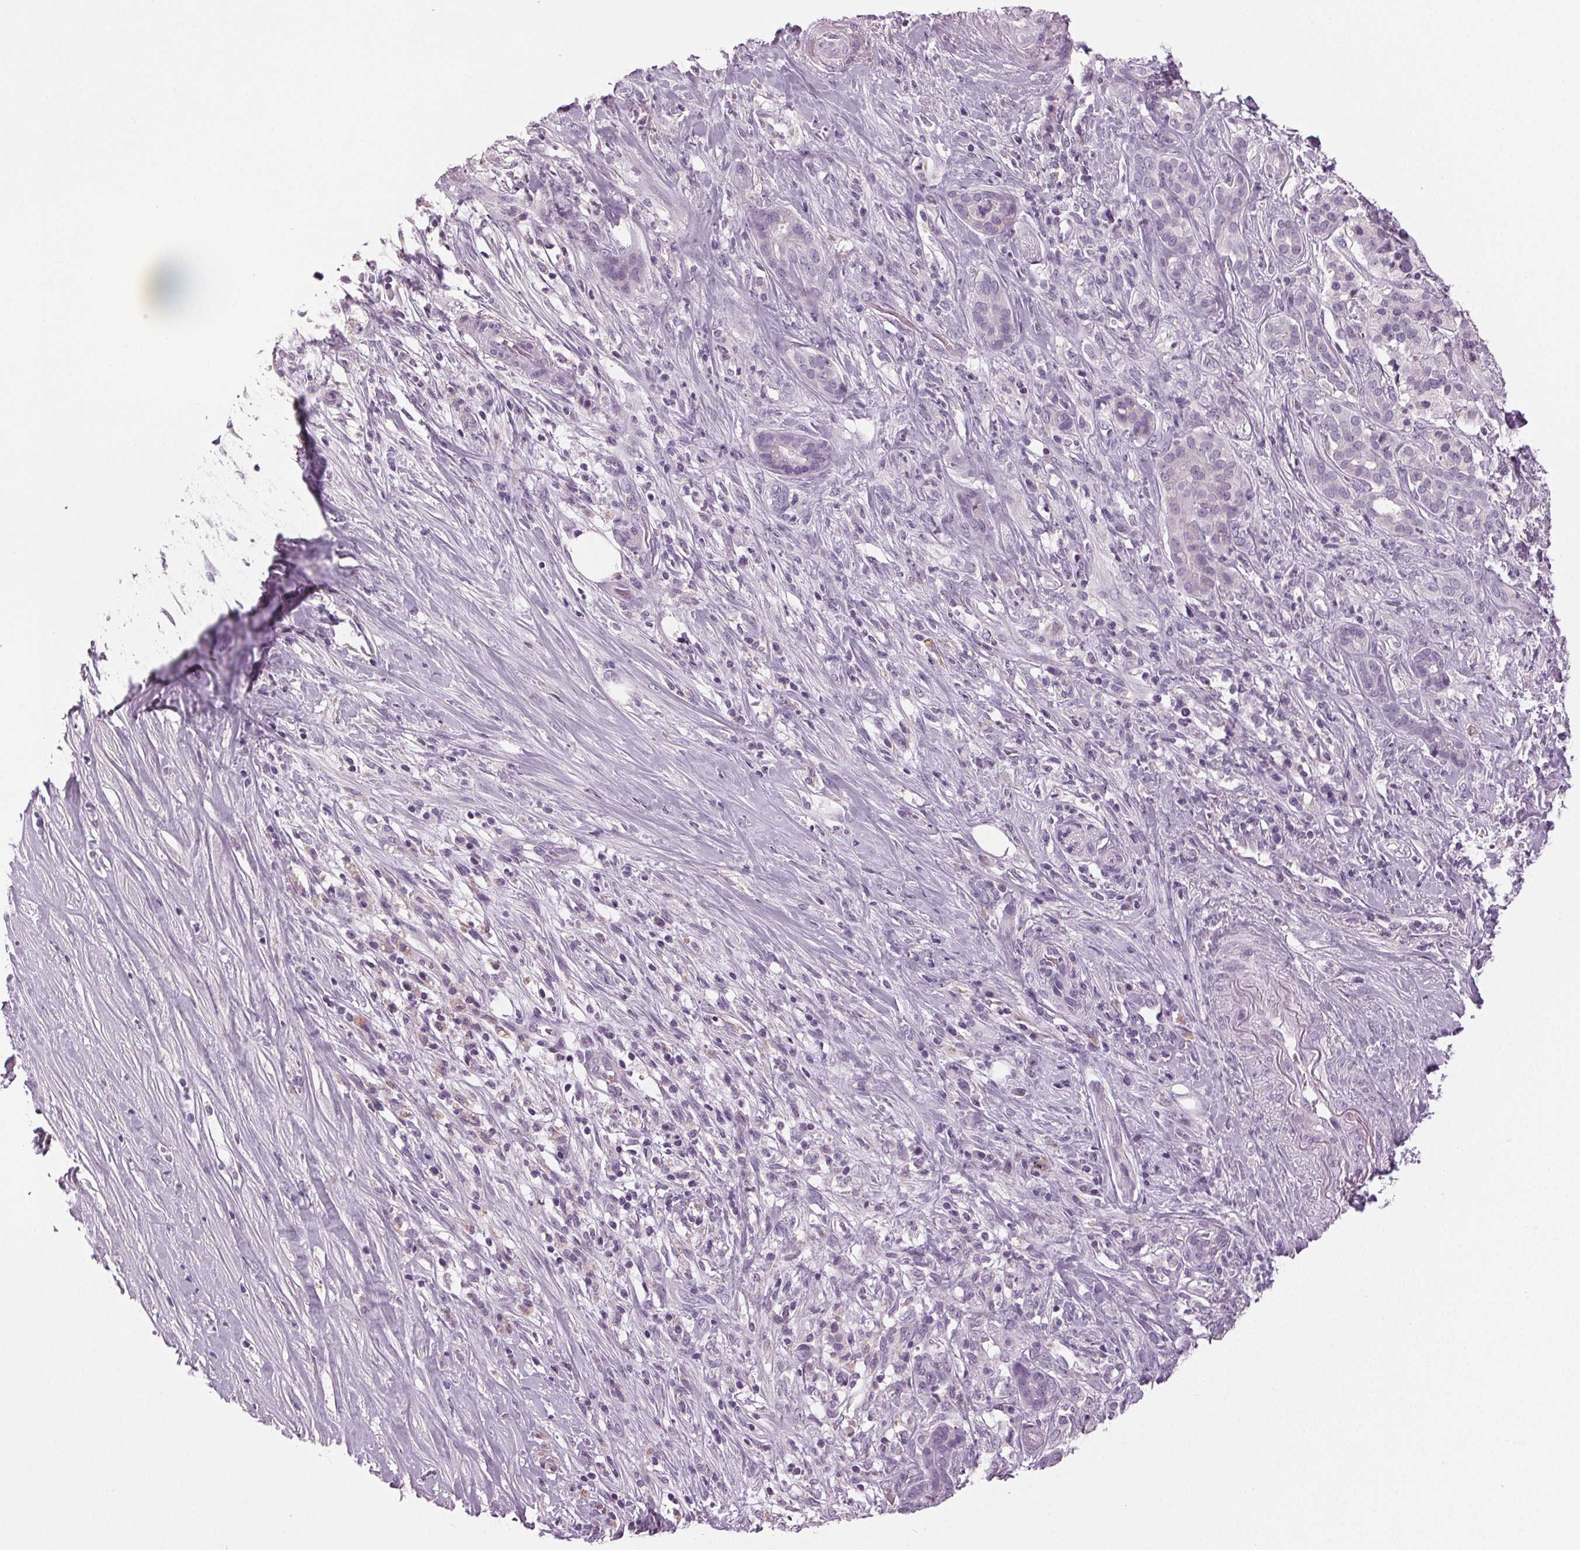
{"staining": {"intensity": "negative", "quantity": "none", "location": "none"}, "tissue": "pancreatic cancer", "cell_type": "Tumor cells", "image_type": "cancer", "snomed": [{"axis": "morphology", "description": "Normal tissue, NOS"}, {"axis": "morphology", "description": "Inflammation, NOS"}, {"axis": "morphology", "description": "Adenocarcinoma, NOS"}, {"axis": "topography", "description": "Pancreas"}], "caption": "Tumor cells show no significant protein positivity in pancreatic cancer (adenocarcinoma).", "gene": "DNAH12", "patient": {"sex": "male", "age": 57}}